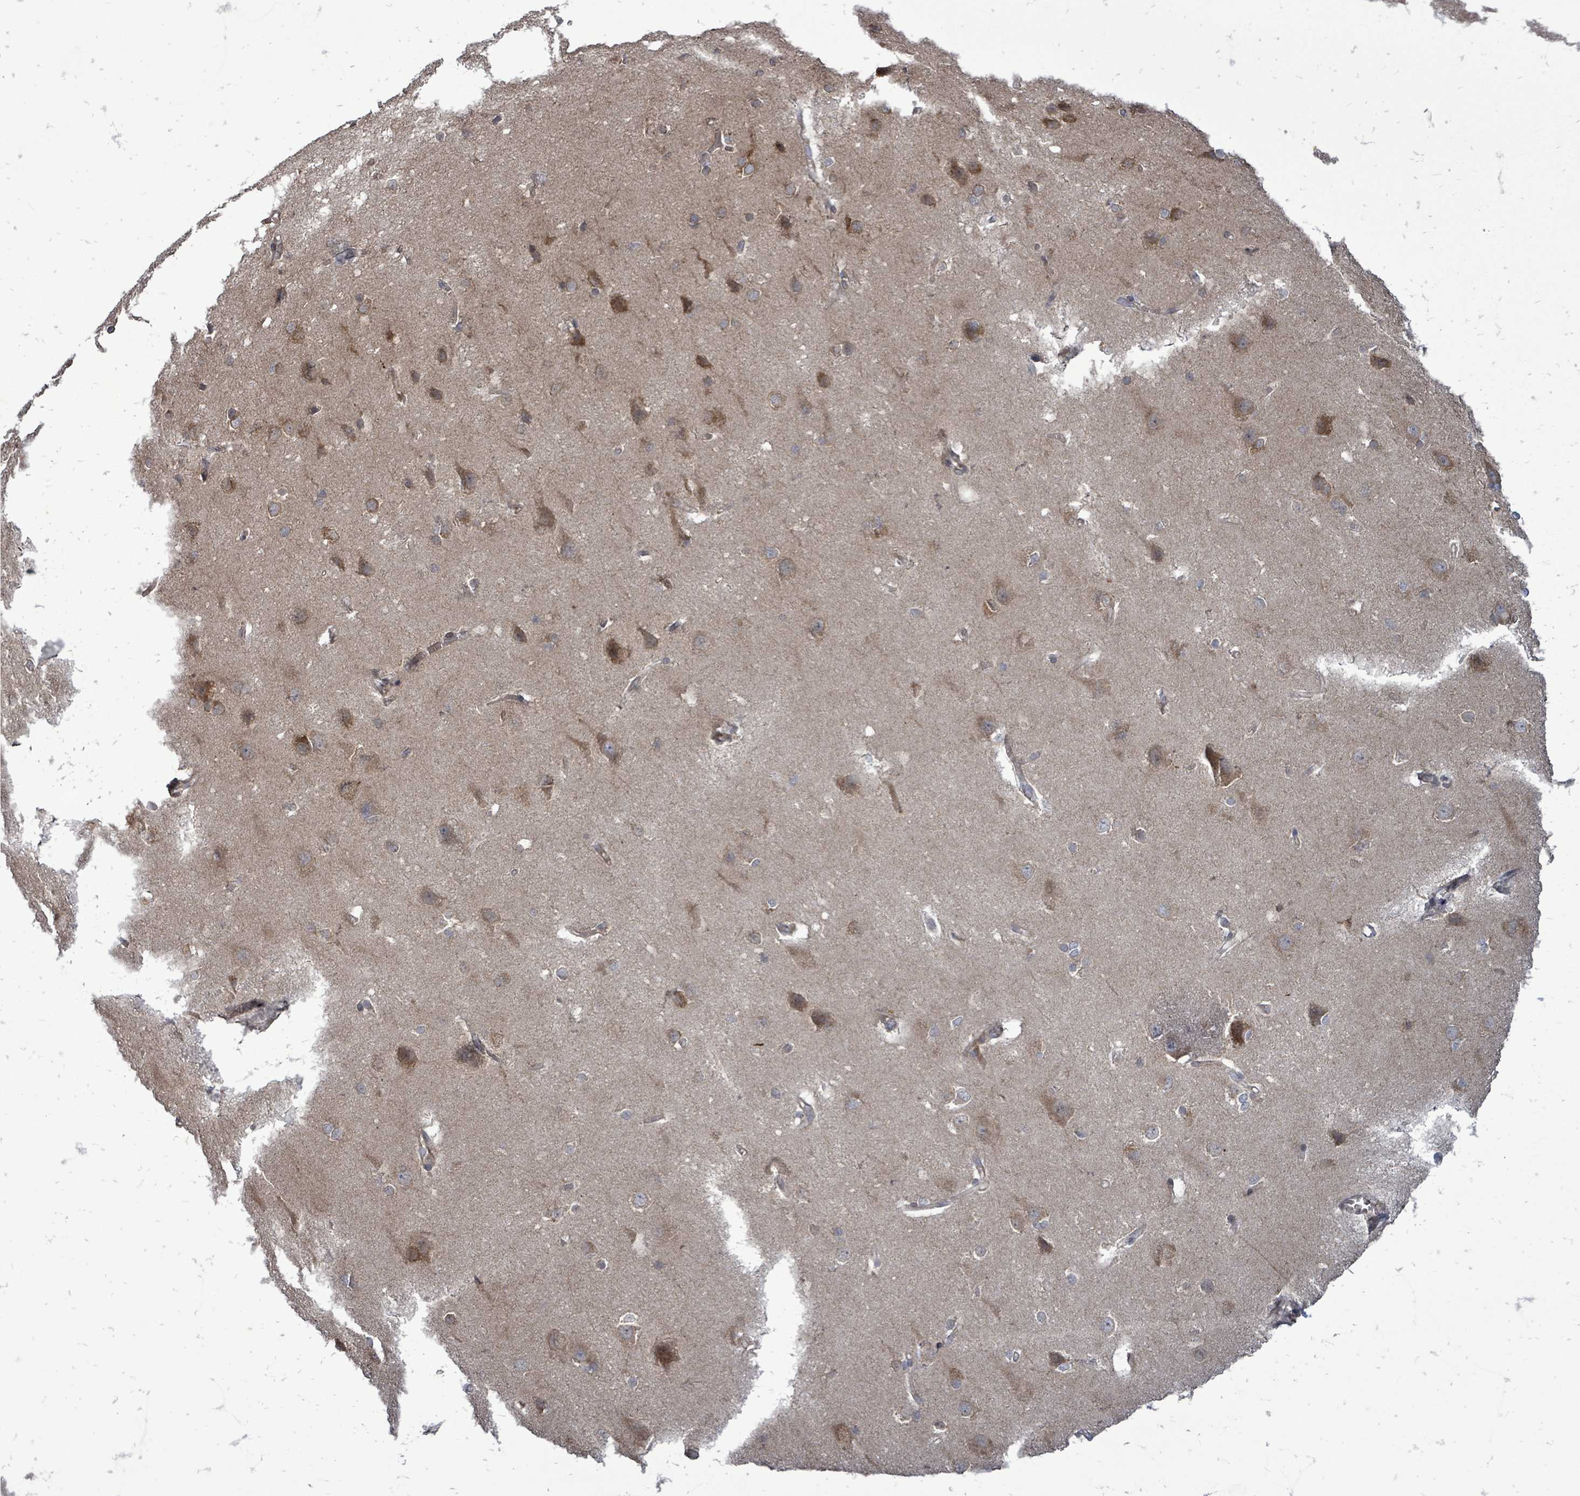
{"staining": {"intensity": "weak", "quantity": ">75%", "location": "cytoplasmic/membranous"}, "tissue": "cerebral cortex", "cell_type": "Endothelial cells", "image_type": "normal", "snomed": [{"axis": "morphology", "description": "Normal tissue, NOS"}, {"axis": "topography", "description": "Cerebral cortex"}], "caption": "Human cerebral cortex stained with a brown dye demonstrates weak cytoplasmic/membranous positive positivity in approximately >75% of endothelial cells.", "gene": "RALGAPB", "patient": {"sex": "male", "age": 37}}